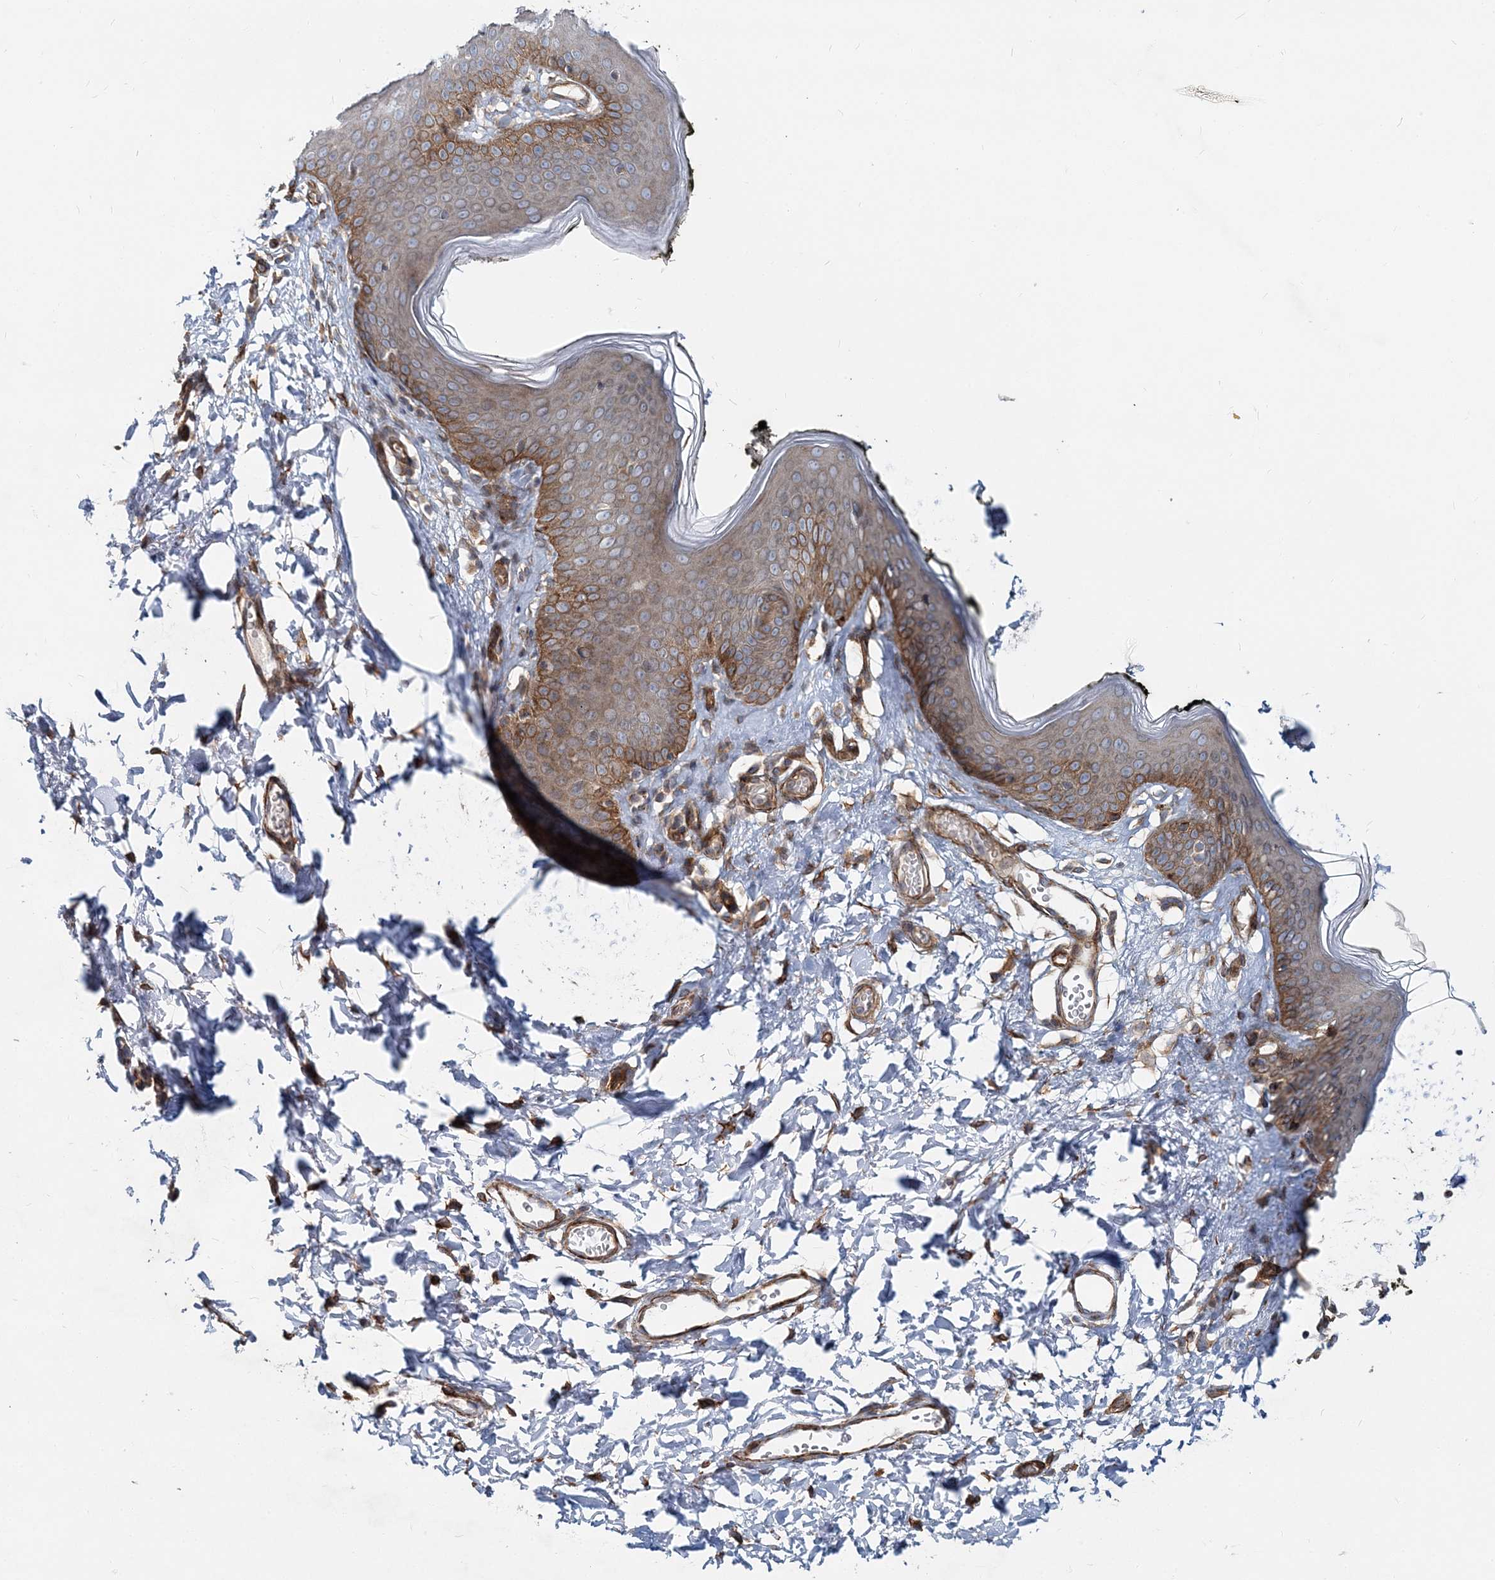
{"staining": {"intensity": "moderate", "quantity": "25%-75%", "location": "cytoplasmic/membranous"}, "tissue": "skin", "cell_type": "Epidermal cells", "image_type": "normal", "snomed": [{"axis": "morphology", "description": "Normal tissue, NOS"}, {"axis": "morphology", "description": "Inflammation, NOS"}, {"axis": "topography", "description": "Vulva"}], "caption": "Skin stained with IHC shows moderate cytoplasmic/membranous expression in approximately 25%-75% of epidermal cells.", "gene": "NBAS", "patient": {"sex": "female", "age": 84}}